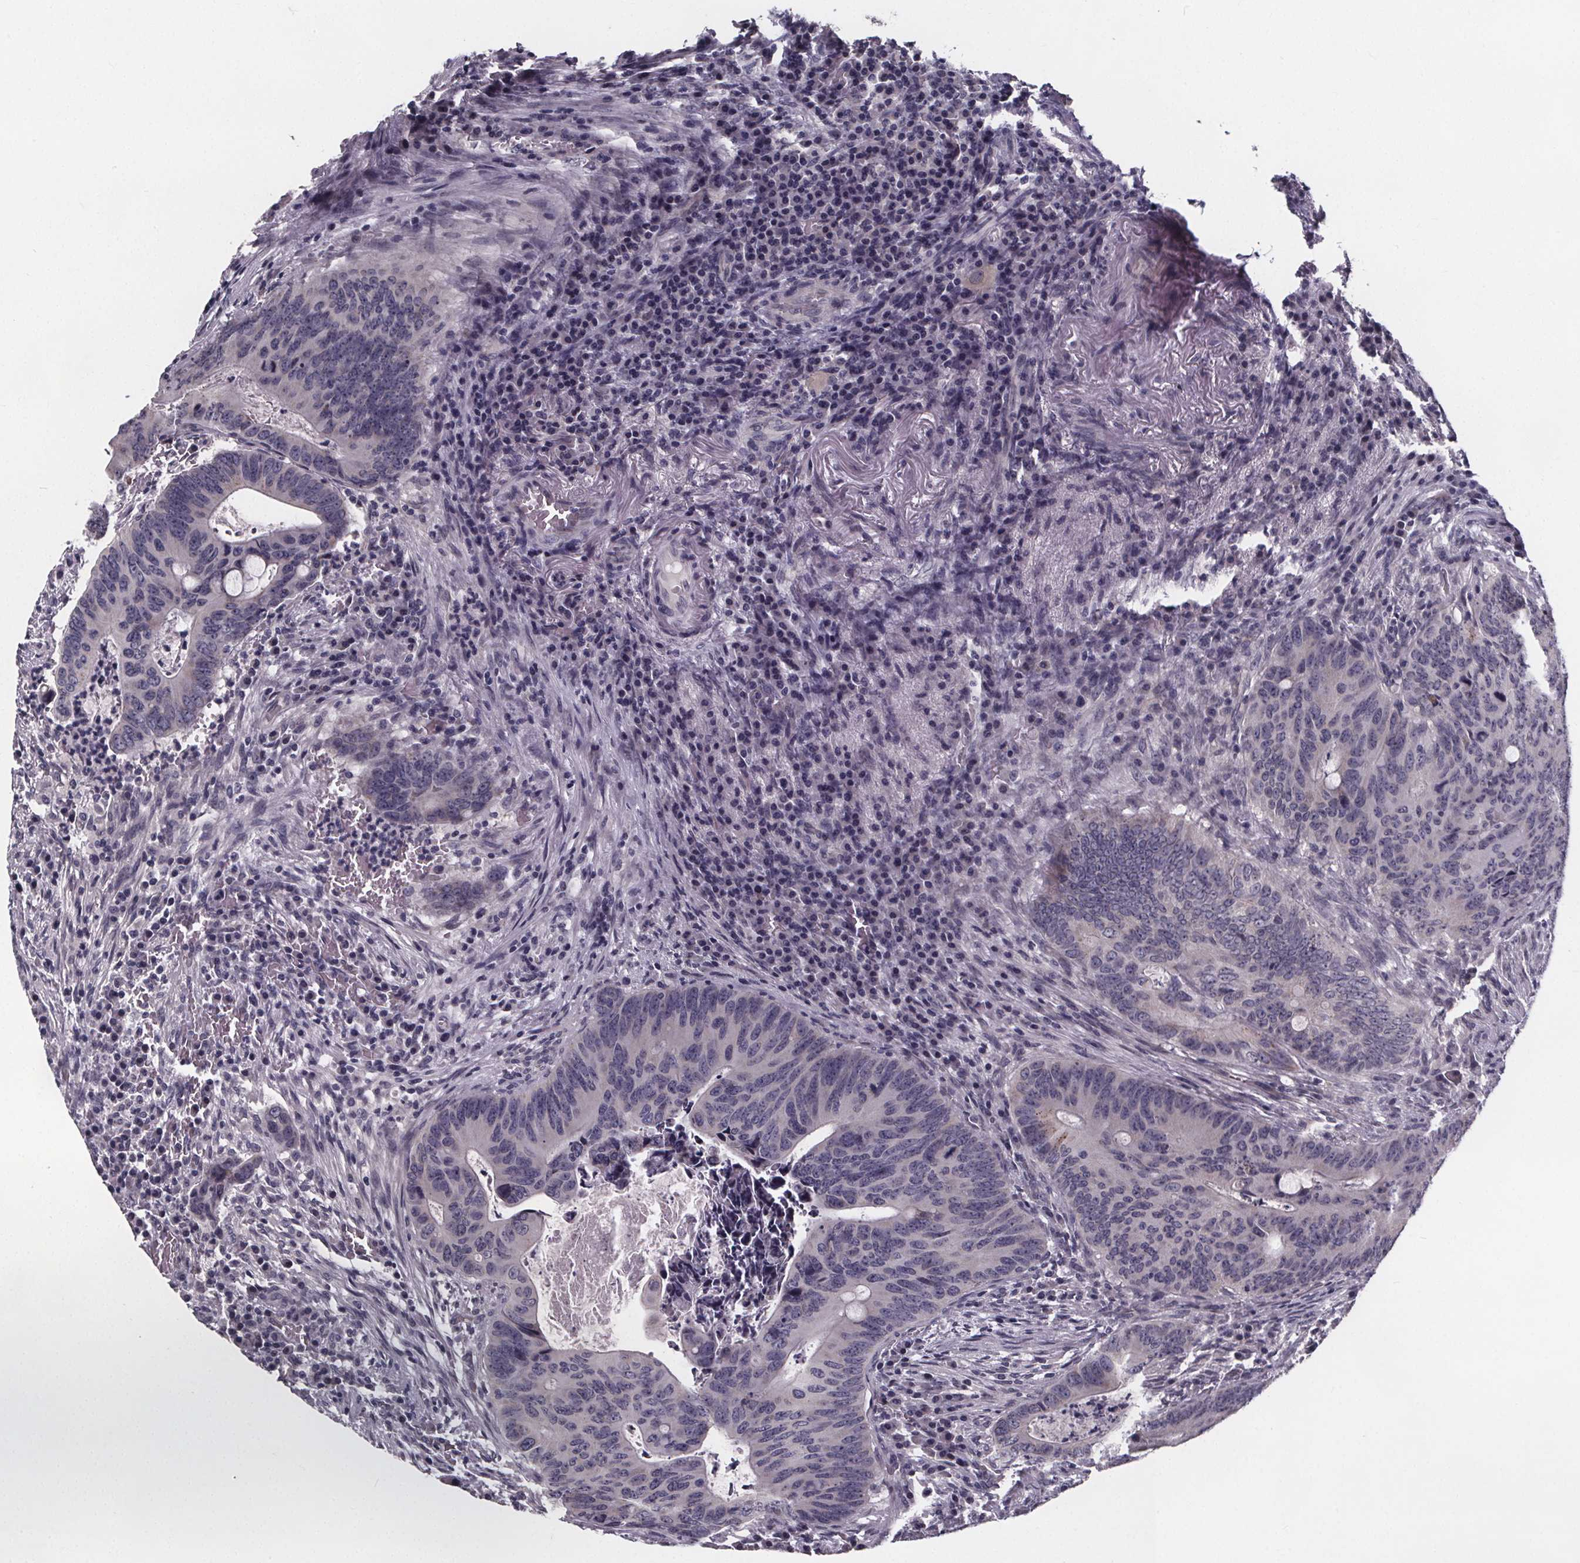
{"staining": {"intensity": "negative", "quantity": "none", "location": "none"}, "tissue": "colorectal cancer", "cell_type": "Tumor cells", "image_type": "cancer", "snomed": [{"axis": "morphology", "description": "Adenocarcinoma, NOS"}, {"axis": "topography", "description": "Colon"}], "caption": "The image shows no significant expression in tumor cells of colorectal cancer.", "gene": "FAM181B", "patient": {"sex": "female", "age": 74}}